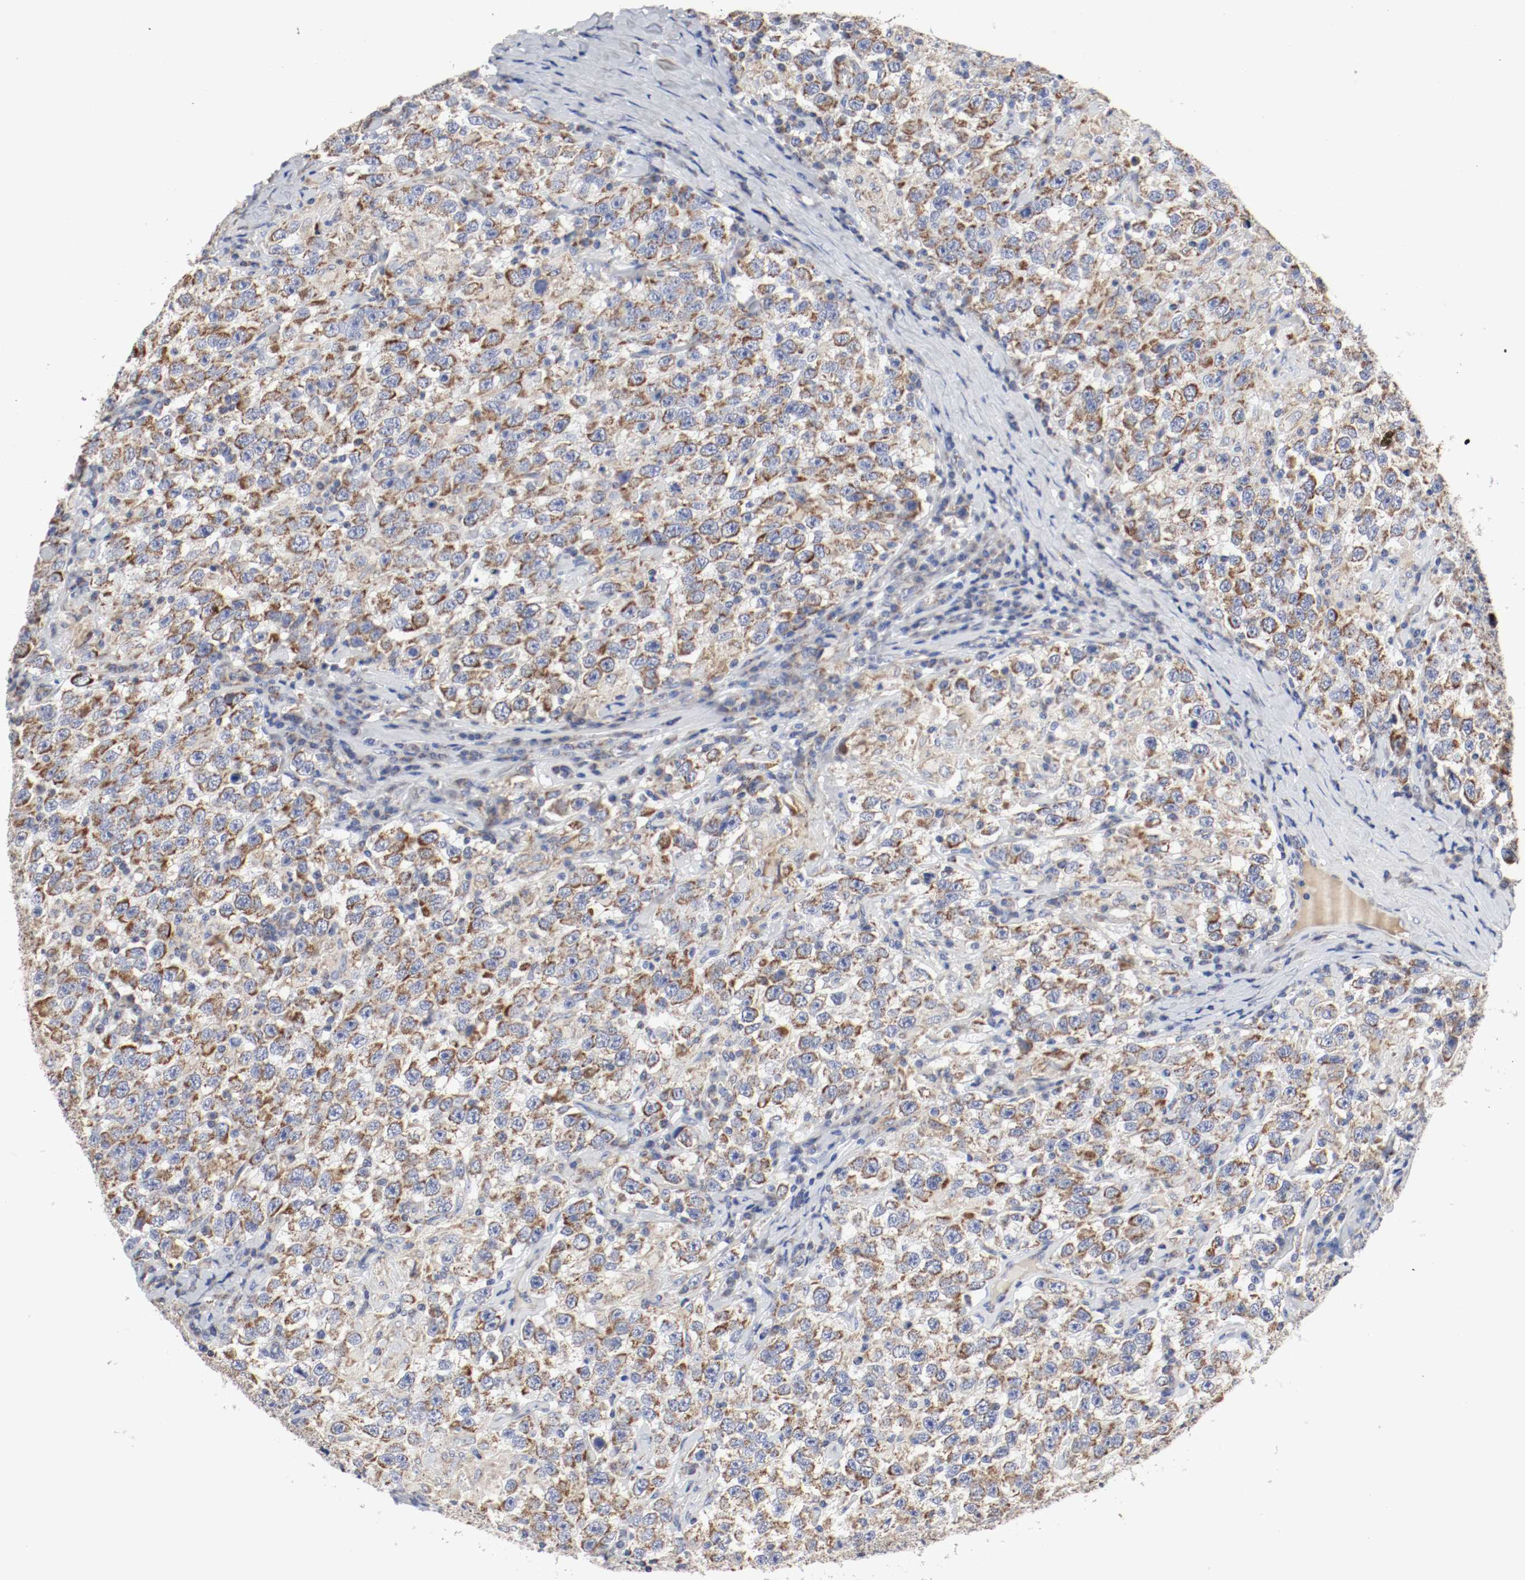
{"staining": {"intensity": "moderate", "quantity": ">75%", "location": "cytoplasmic/membranous"}, "tissue": "testis cancer", "cell_type": "Tumor cells", "image_type": "cancer", "snomed": [{"axis": "morphology", "description": "Seminoma, NOS"}, {"axis": "topography", "description": "Testis"}], "caption": "Immunohistochemistry of testis cancer (seminoma) reveals medium levels of moderate cytoplasmic/membranous expression in approximately >75% of tumor cells. (Stains: DAB (3,3'-diaminobenzidine) in brown, nuclei in blue, Microscopy: brightfield microscopy at high magnification).", "gene": "AFG3L2", "patient": {"sex": "male", "age": 41}}